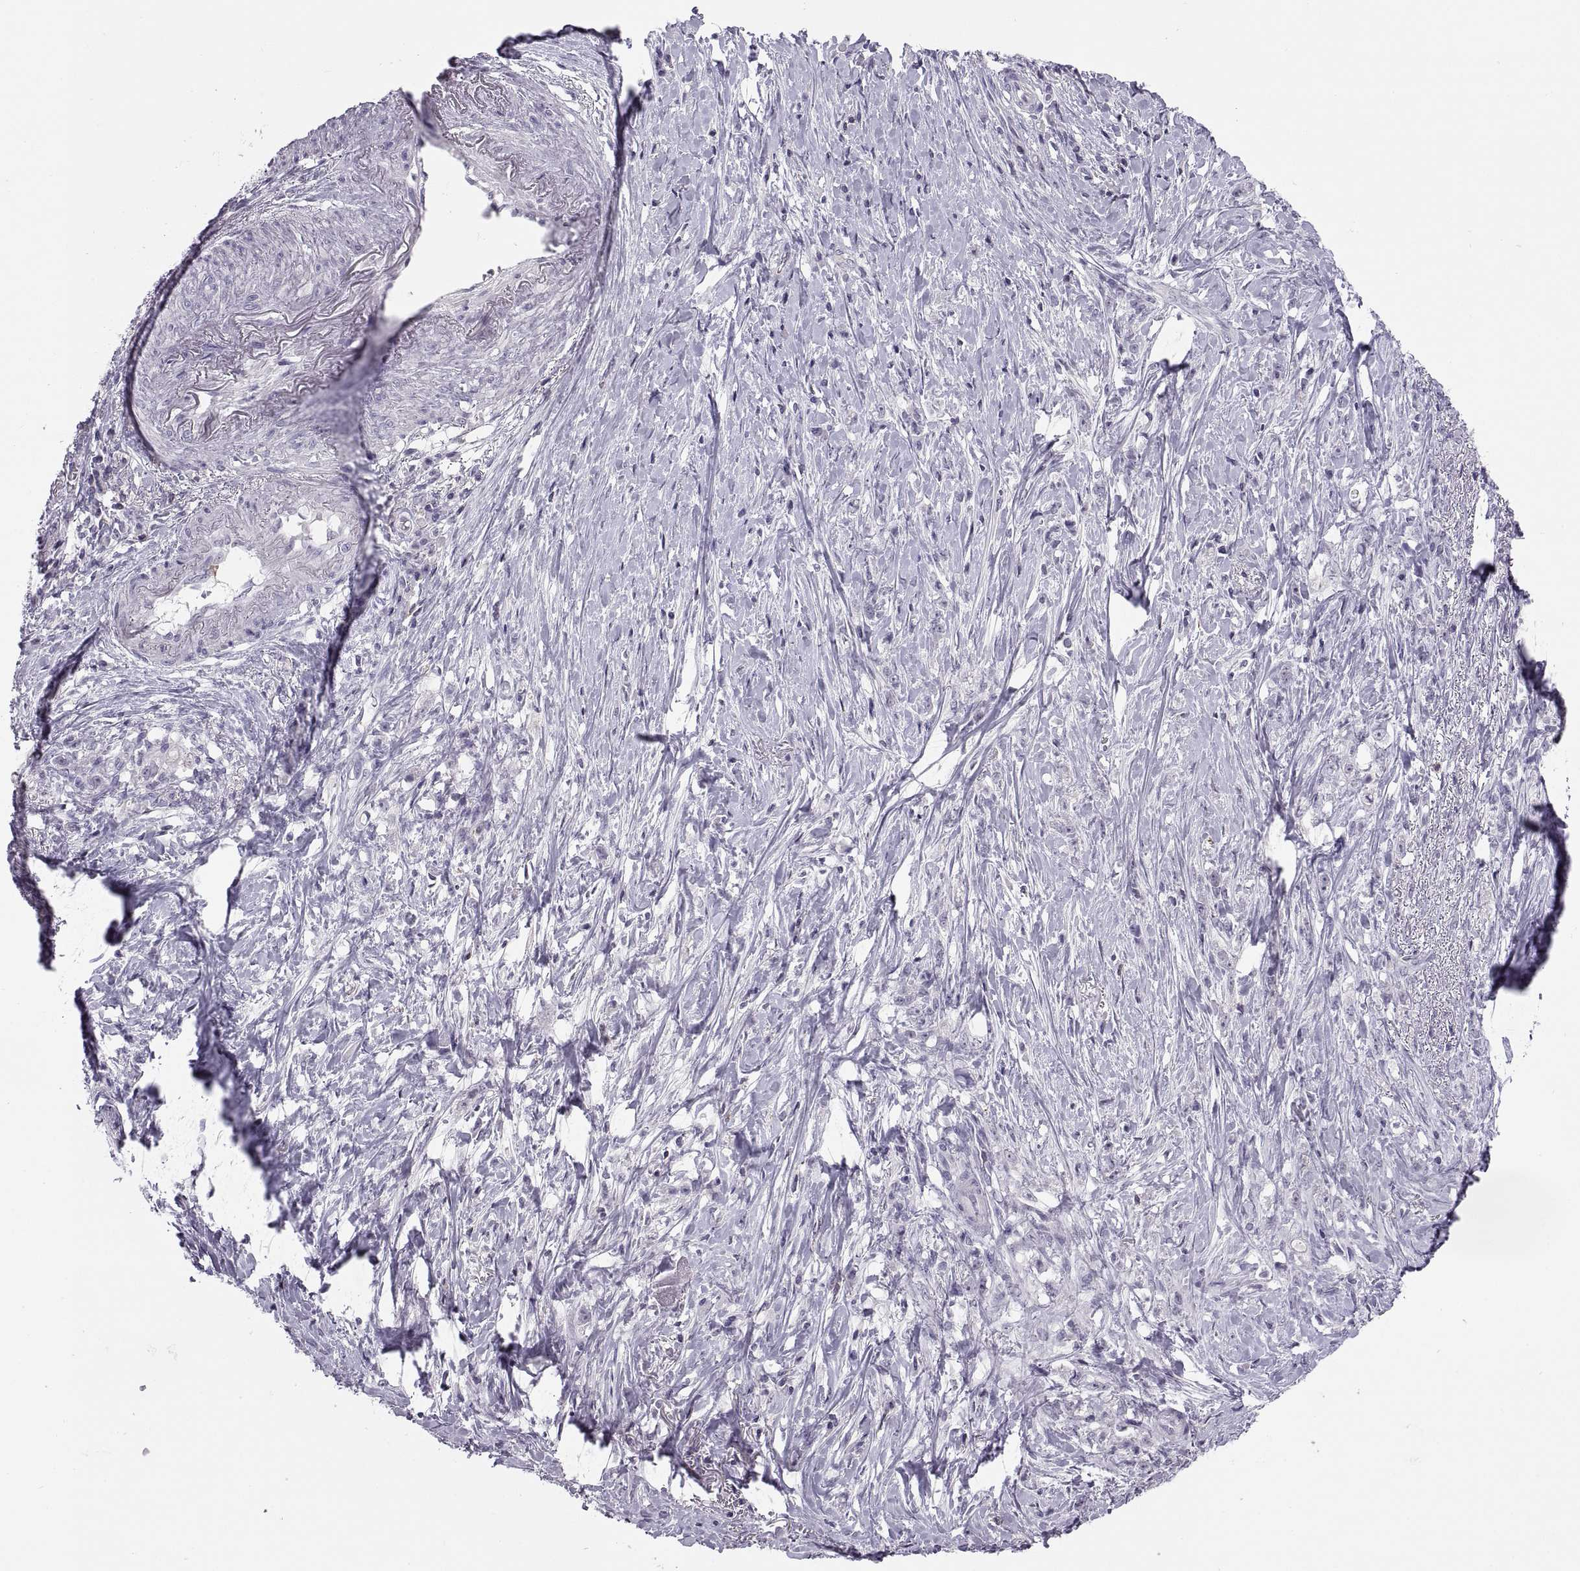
{"staining": {"intensity": "negative", "quantity": "none", "location": "none"}, "tissue": "stomach cancer", "cell_type": "Tumor cells", "image_type": "cancer", "snomed": [{"axis": "morphology", "description": "Adenocarcinoma, NOS"}, {"axis": "topography", "description": "Stomach, lower"}], "caption": "Immunohistochemical staining of stomach cancer shows no significant positivity in tumor cells. (Immunohistochemistry, brightfield microscopy, high magnification).", "gene": "TTC21A", "patient": {"sex": "male", "age": 88}}